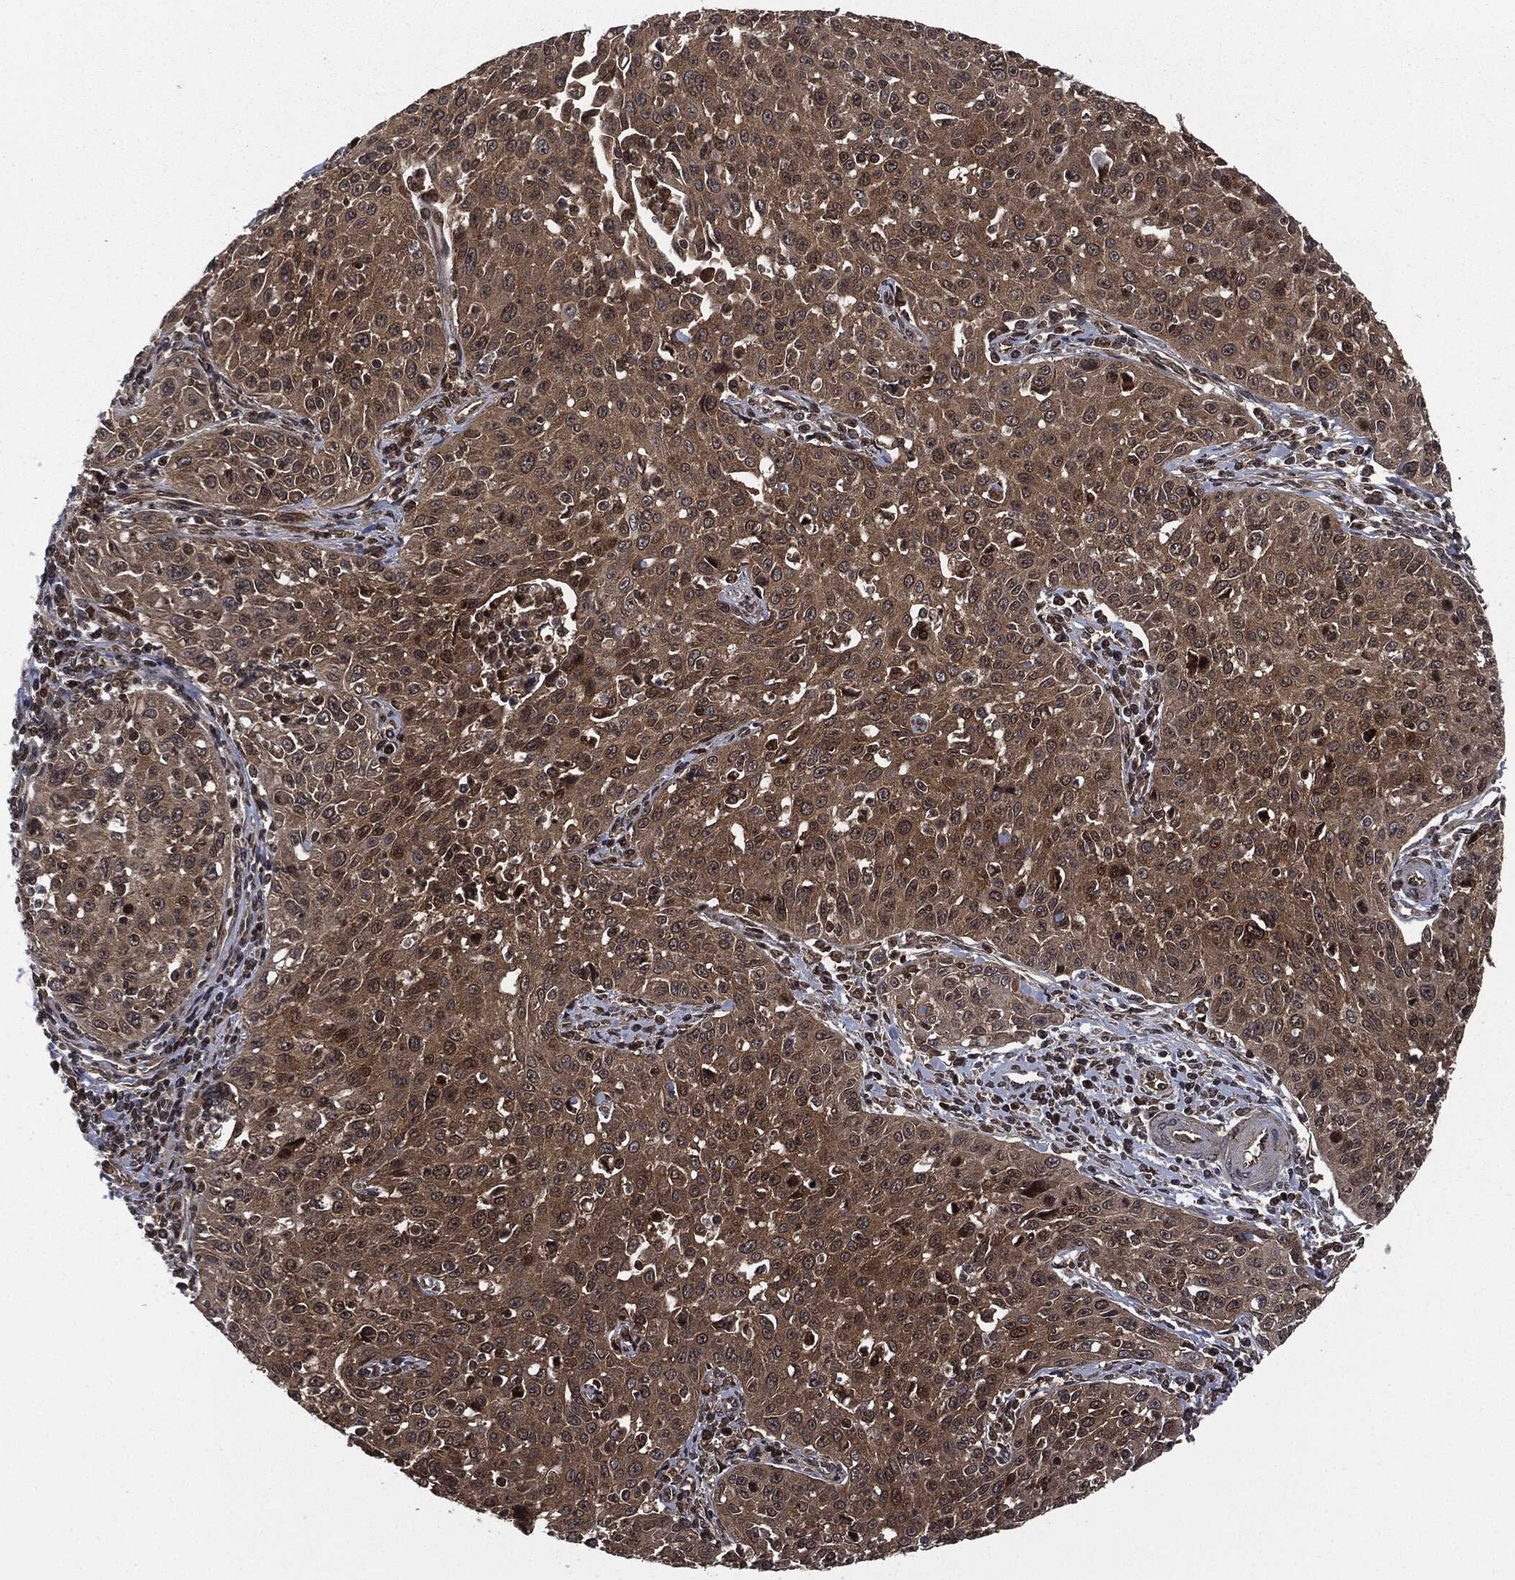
{"staining": {"intensity": "moderate", "quantity": ">75%", "location": "cytoplasmic/membranous"}, "tissue": "cervical cancer", "cell_type": "Tumor cells", "image_type": "cancer", "snomed": [{"axis": "morphology", "description": "Squamous cell carcinoma, NOS"}, {"axis": "topography", "description": "Cervix"}], "caption": "Protein staining of cervical squamous cell carcinoma tissue exhibits moderate cytoplasmic/membranous expression in about >75% of tumor cells.", "gene": "HRAS", "patient": {"sex": "female", "age": 26}}